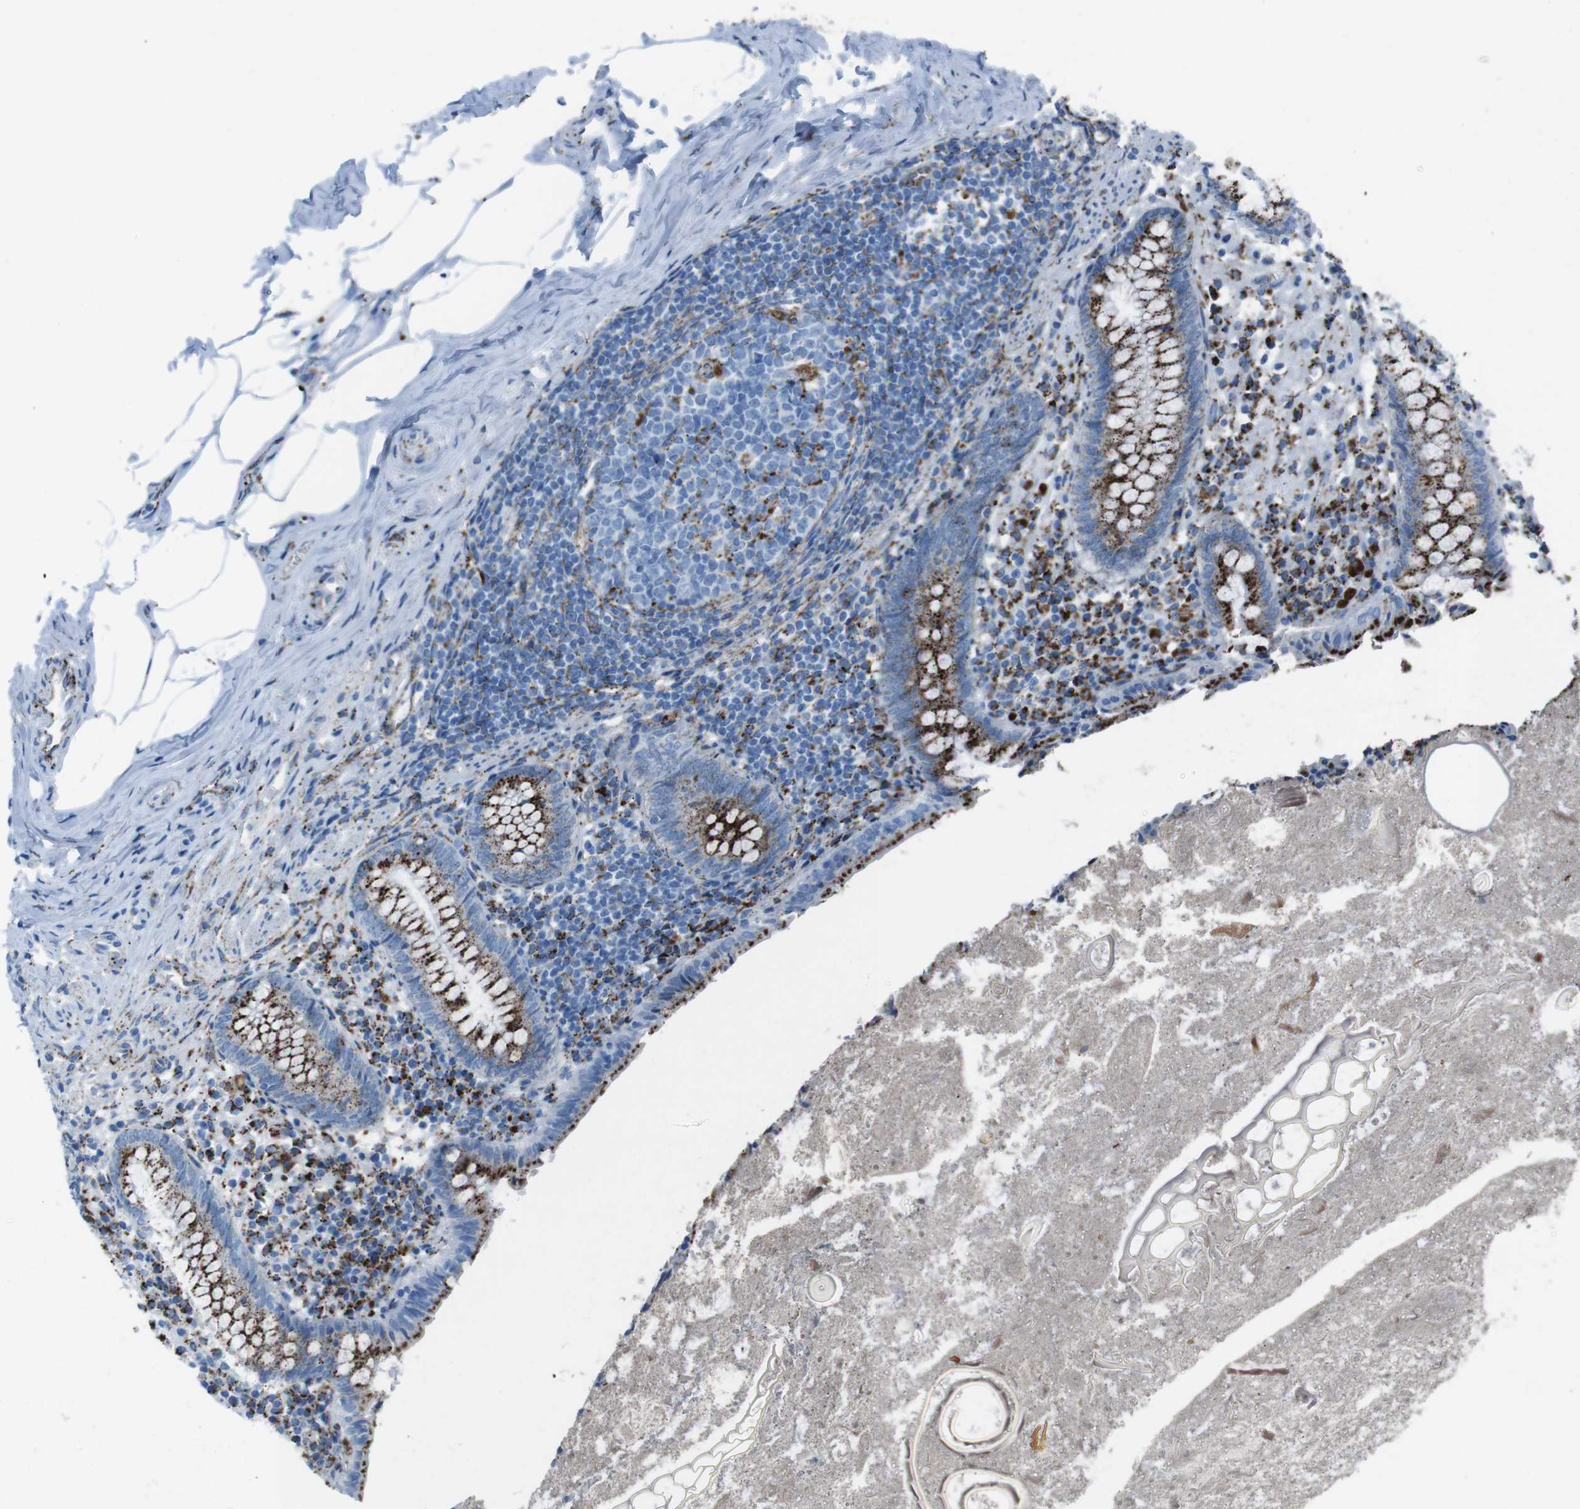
{"staining": {"intensity": "strong", "quantity": ">75%", "location": "cytoplasmic/membranous"}, "tissue": "appendix", "cell_type": "Glandular cells", "image_type": "normal", "snomed": [{"axis": "morphology", "description": "Normal tissue, NOS"}, {"axis": "topography", "description": "Appendix"}], "caption": "Benign appendix was stained to show a protein in brown. There is high levels of strong cytoplasmic/membranous expression in approximately >75% of glandular cells. (DAB IHC, brown staining for protein, blue staining for nuclei).", "gene": "SCARB2", "patient": {"sex": "male", "age": 52}}